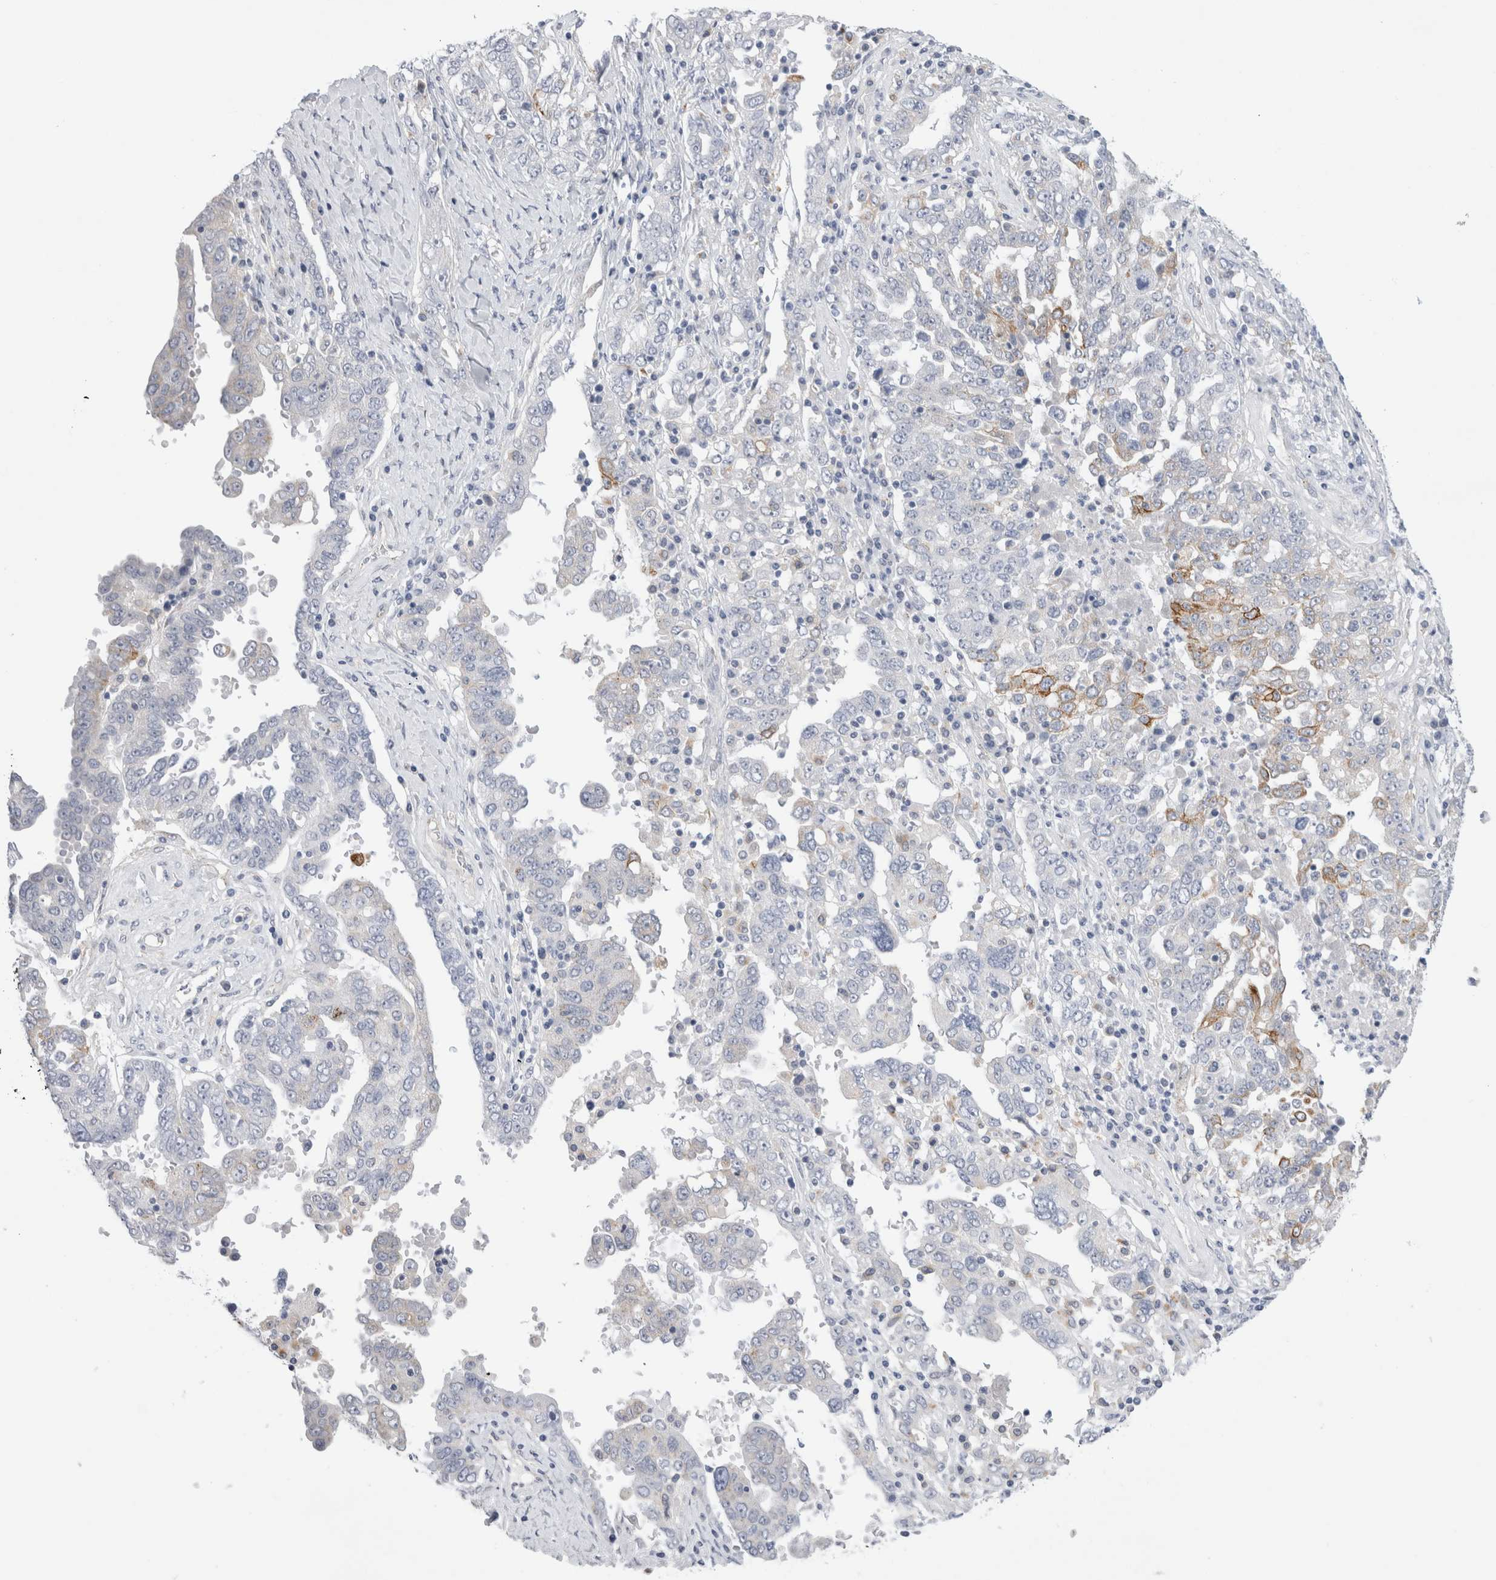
{"staining": {"intensity": "moderate", "quantity": "<25%", "location": "cytoplasmic/membranous"}, "tissue": "ovarian cancer", "cell_type": "Tumor cells", "image_type": "cancer", "snomed": [{"axis": "morphology", "description": "Carcinoma, endometroid"}, {"axis": "topography", "description": "Ovary"}], "caption": "This micrograph reveals ovarian cancer (endometroid carcinoma) stained with IHC to label a protein in brown. The cytoplasmic/membranous of tumor cells show moderate positivity for the protein. Nuclei are counter-stained blue.", "gene": "GAA", "patient": {"sex": "female", "age": 62}}